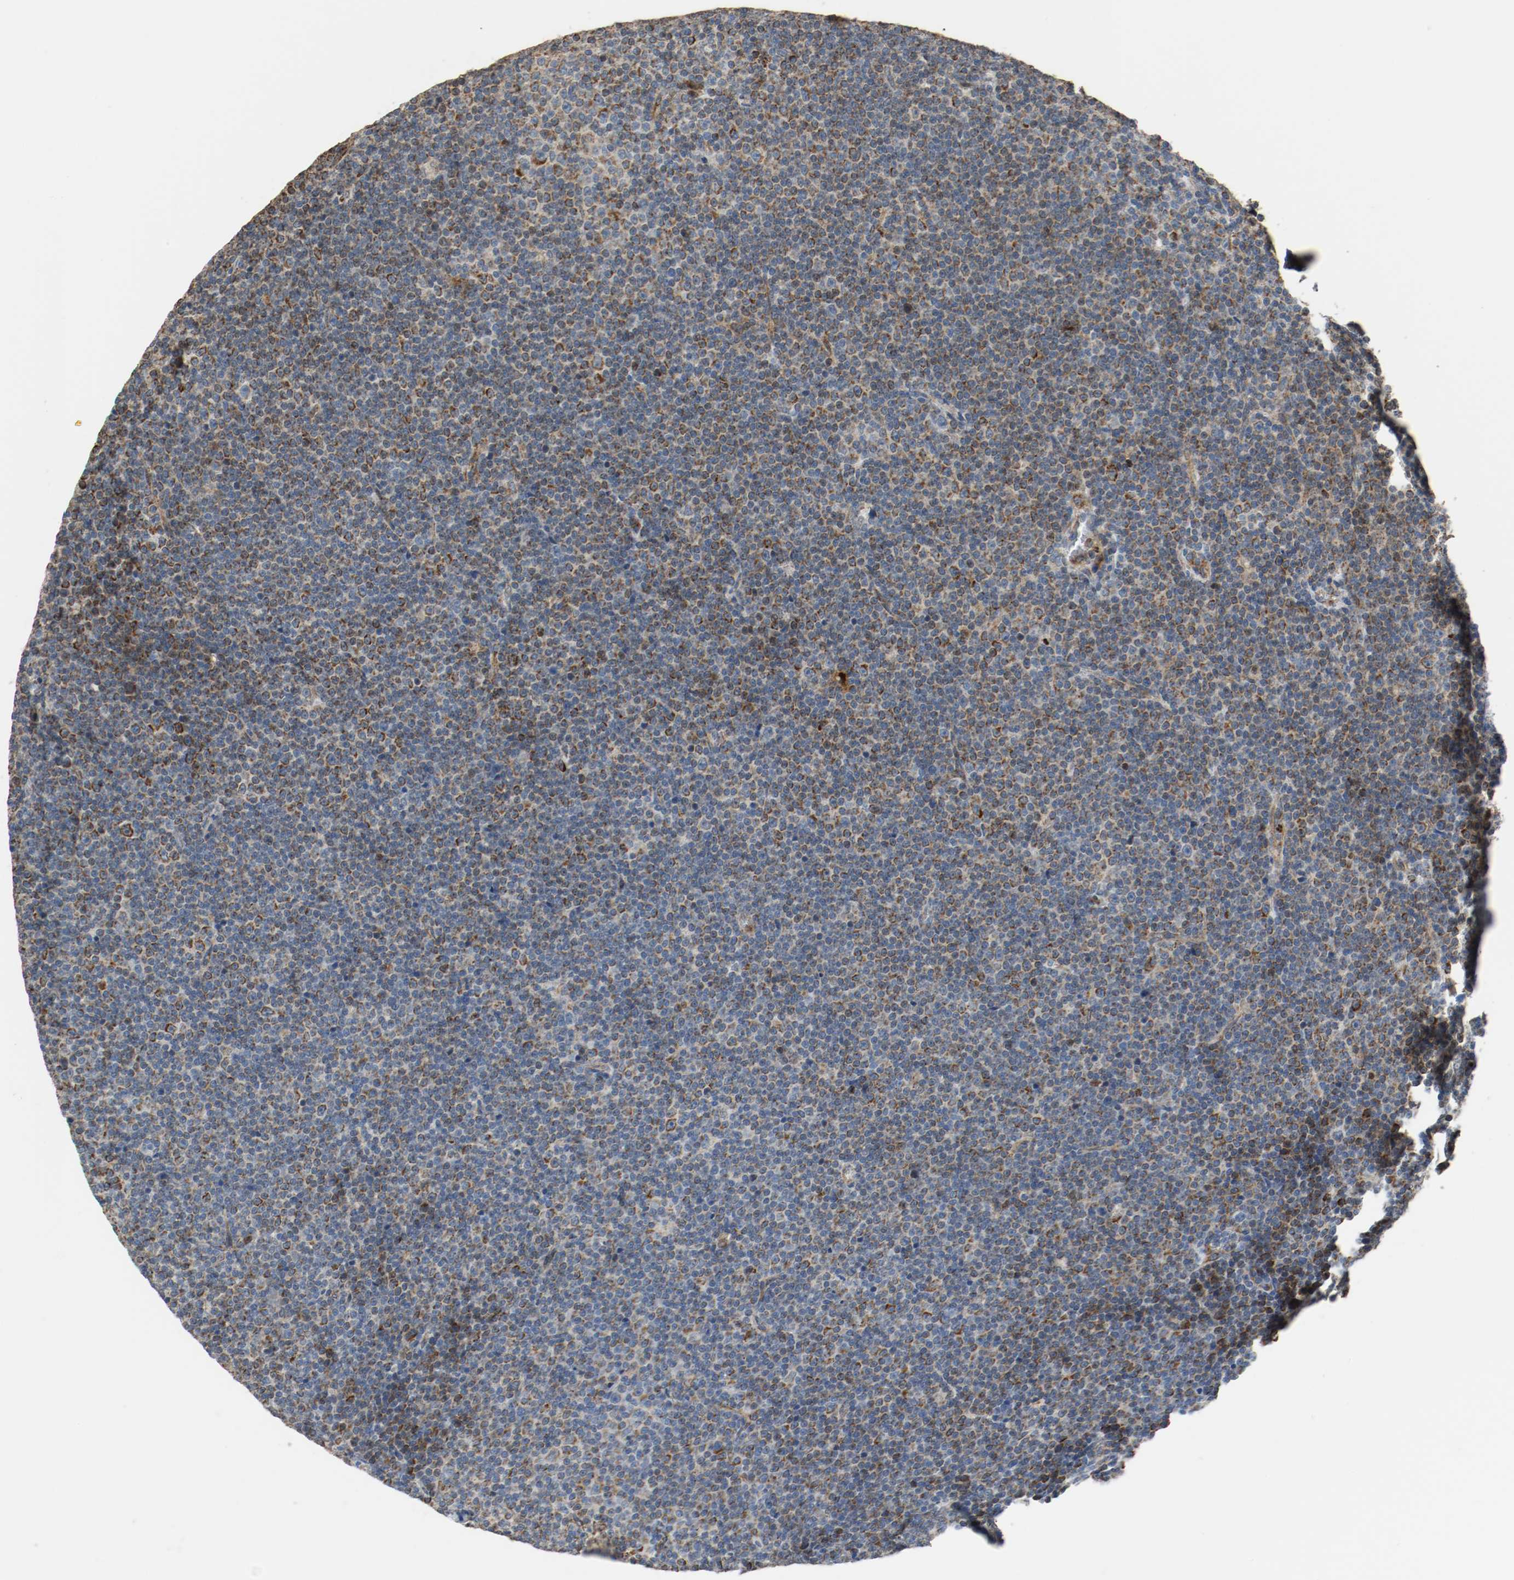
{"staining": {"intensity": "strong", "quantity": "25%-75%", "location": "cytoplasmic/membranous"}, "tissue": "lymphoma", "cell_type": "Tumor cells", "image_type": "cancer", "snomed": [{"axis": "morphology", "description": "Malignant lymphoma, non-Hodgkin's type, Low grade"}, {"axis": "topography", "description": "Lymph node"}], "caption": "Approximately 25%-75% of tumor cells in malignant lymphoma, non-Hodgkin's type (low-grade) reveal strong cytoplasmic/membranous protein expression as visualized by brown immunohistochemical staining.", "gene": "ALDH4A1", "patient": {"sex": "female", "age": 67}}